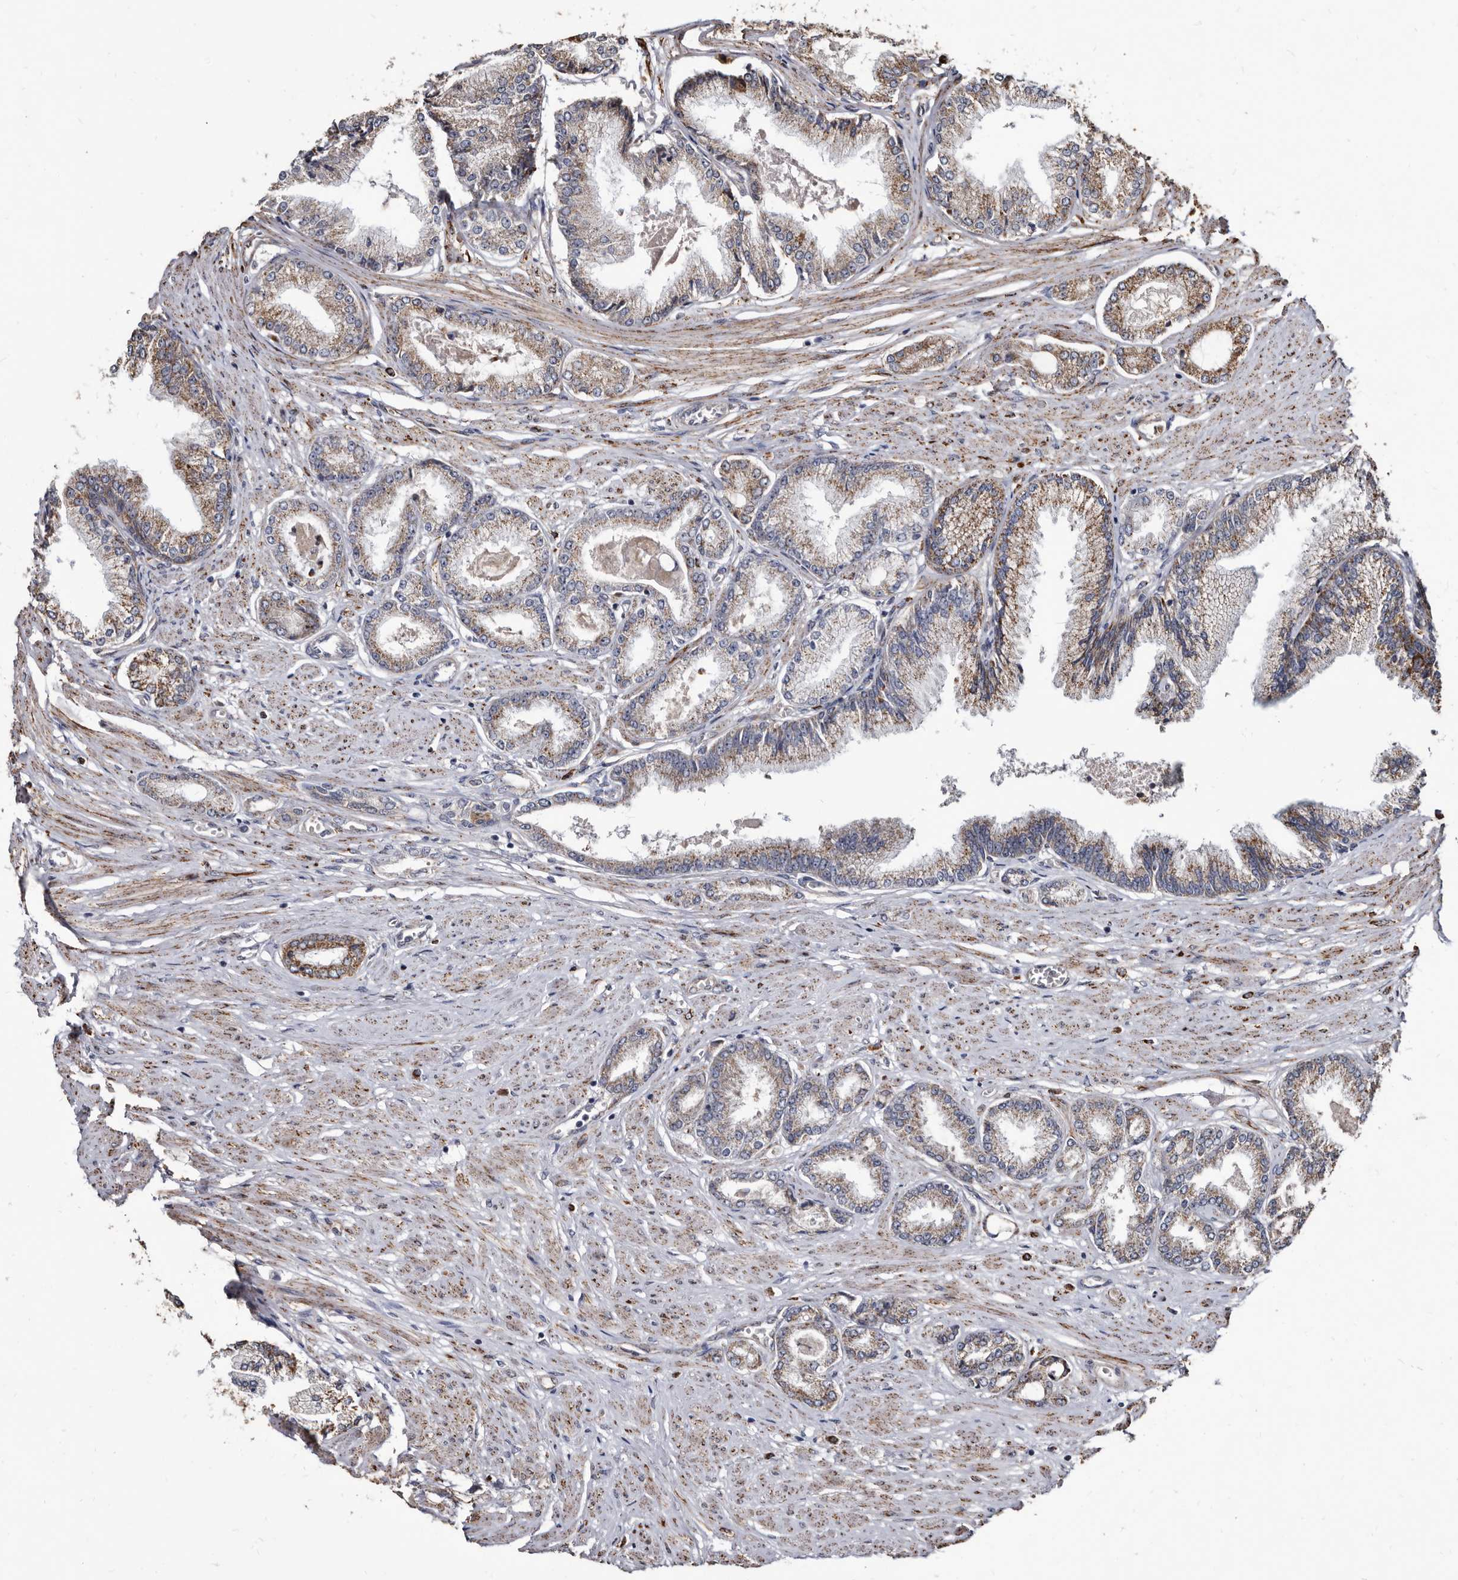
{"staining": {"intensity": "moderate", "quantity": "25%-75%", "location": "cytoplasmic/membranous"}, "tissue": "prostate cancer", "cell_type": "Tumor cells", "image_type": "cancer", "snomed": [{"axis": "morphology", "description": "Adenocarcinoma, Low grade"}, {"axis": "topography", "description": "Prostate"}], "caption": "Tumor cells demonstrate moderate cytoplasmic/membranous expression in approximately 25%-75% of cells in prostate adenocarcinoma (low-grade). The protein is shown in brown color, while the nuclei are stained blue.", "gene": "CTSA", "patient": {"sex": "male", "age": 63}}